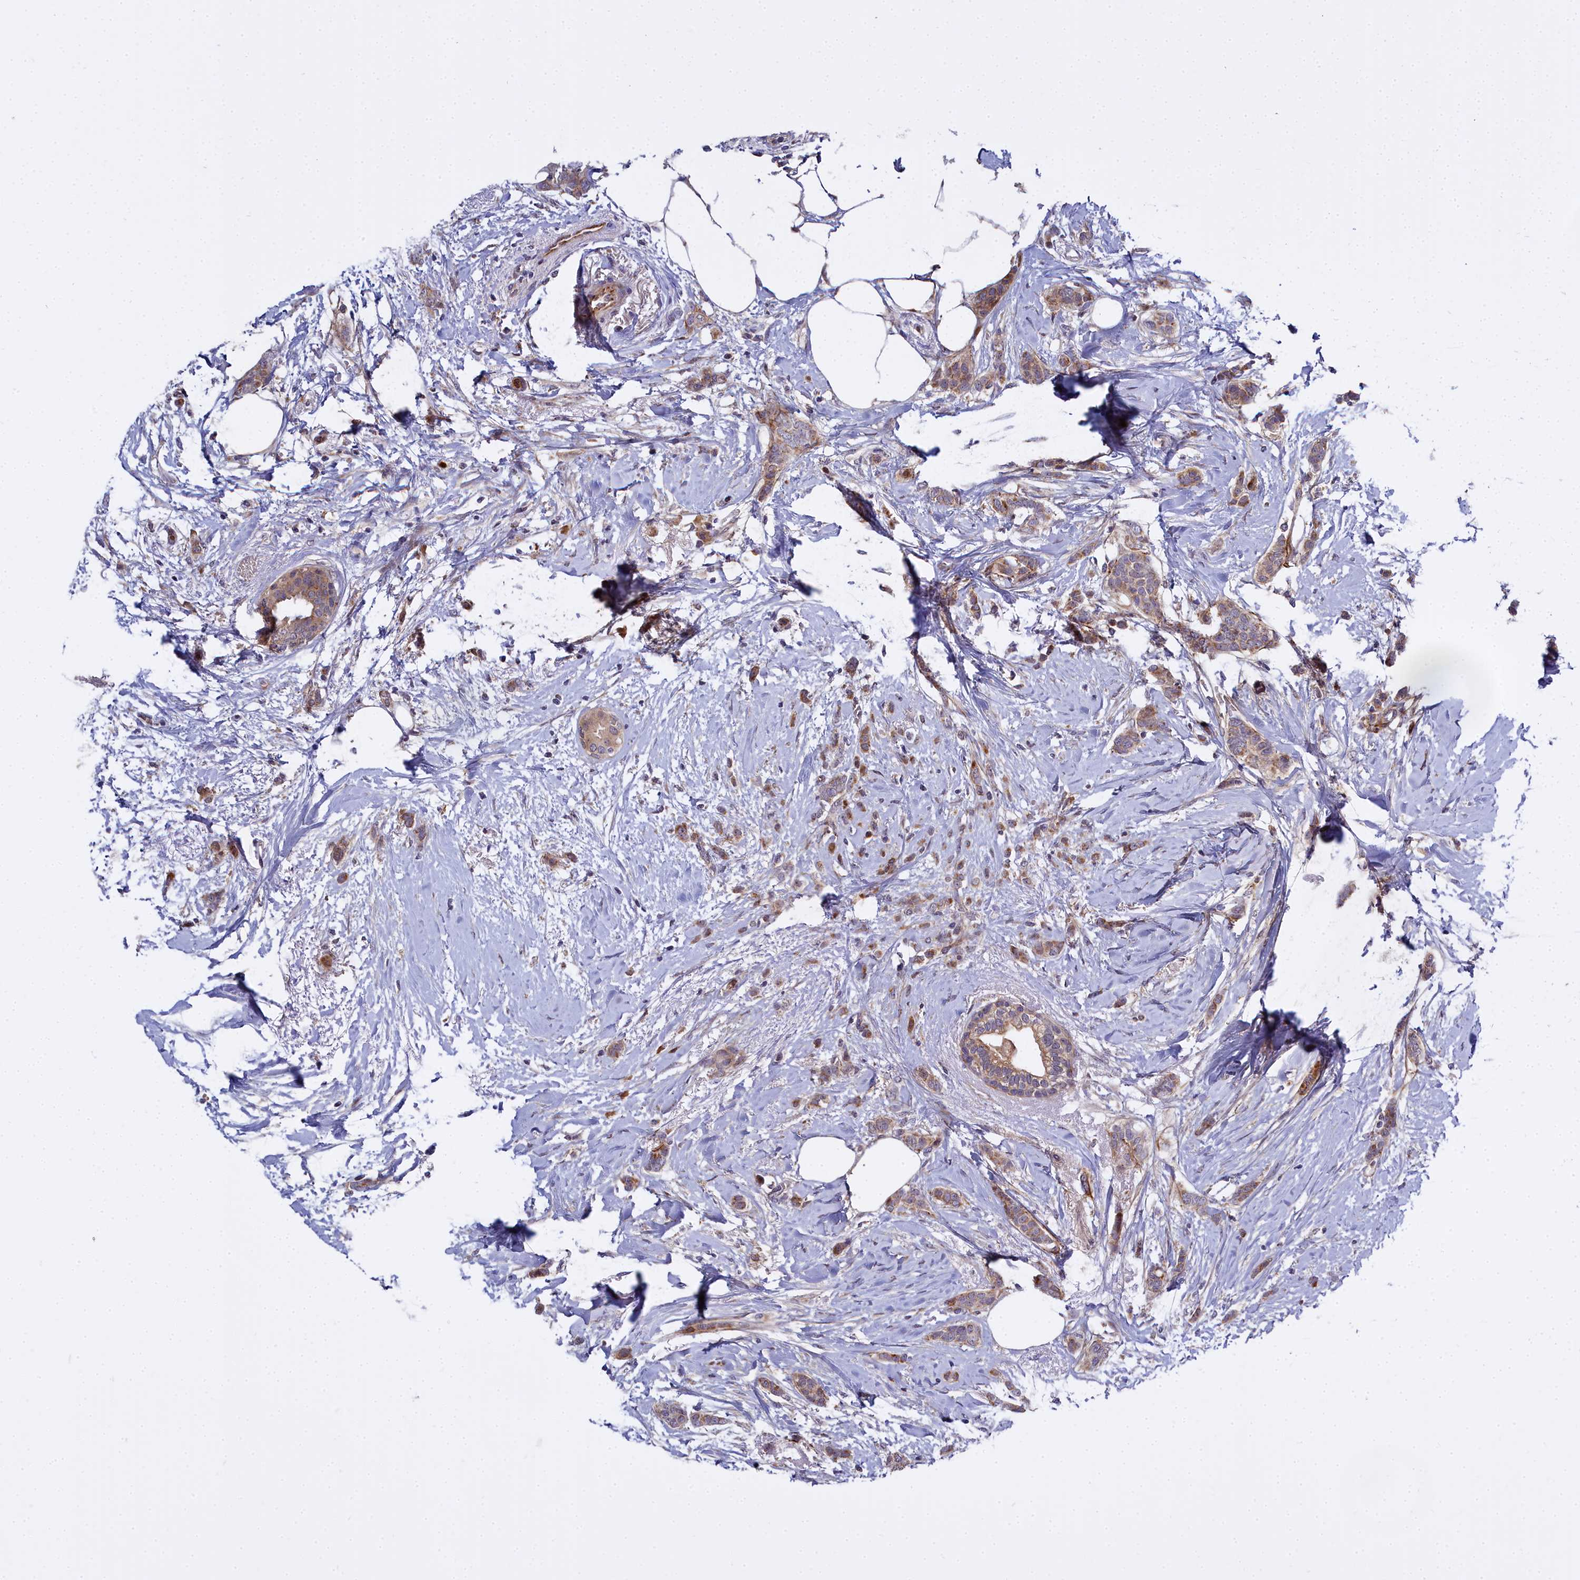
{"staining": {"intensity": "moderate", "quantity": ">75%", "location": "cytoplasmic/membranous"}, "tissue": "breast cancer", "cell_type": "Tumor cells", "image_type": "cancer", "snomed": [{"axis": "morphology", "description": "Duct carcinoma"}, {"axis": "topography", "description": "Breast"}], "caption": "A high-resolution micrograph shows IHC staining of breast infiltrating ductal carcinoma, which demonstrates moderate cytoplasmic/membranous positivity in approximately >75% of tumor cells.", "gene": "MRPS11", "patient": {"sex": "female", "age": 72}}